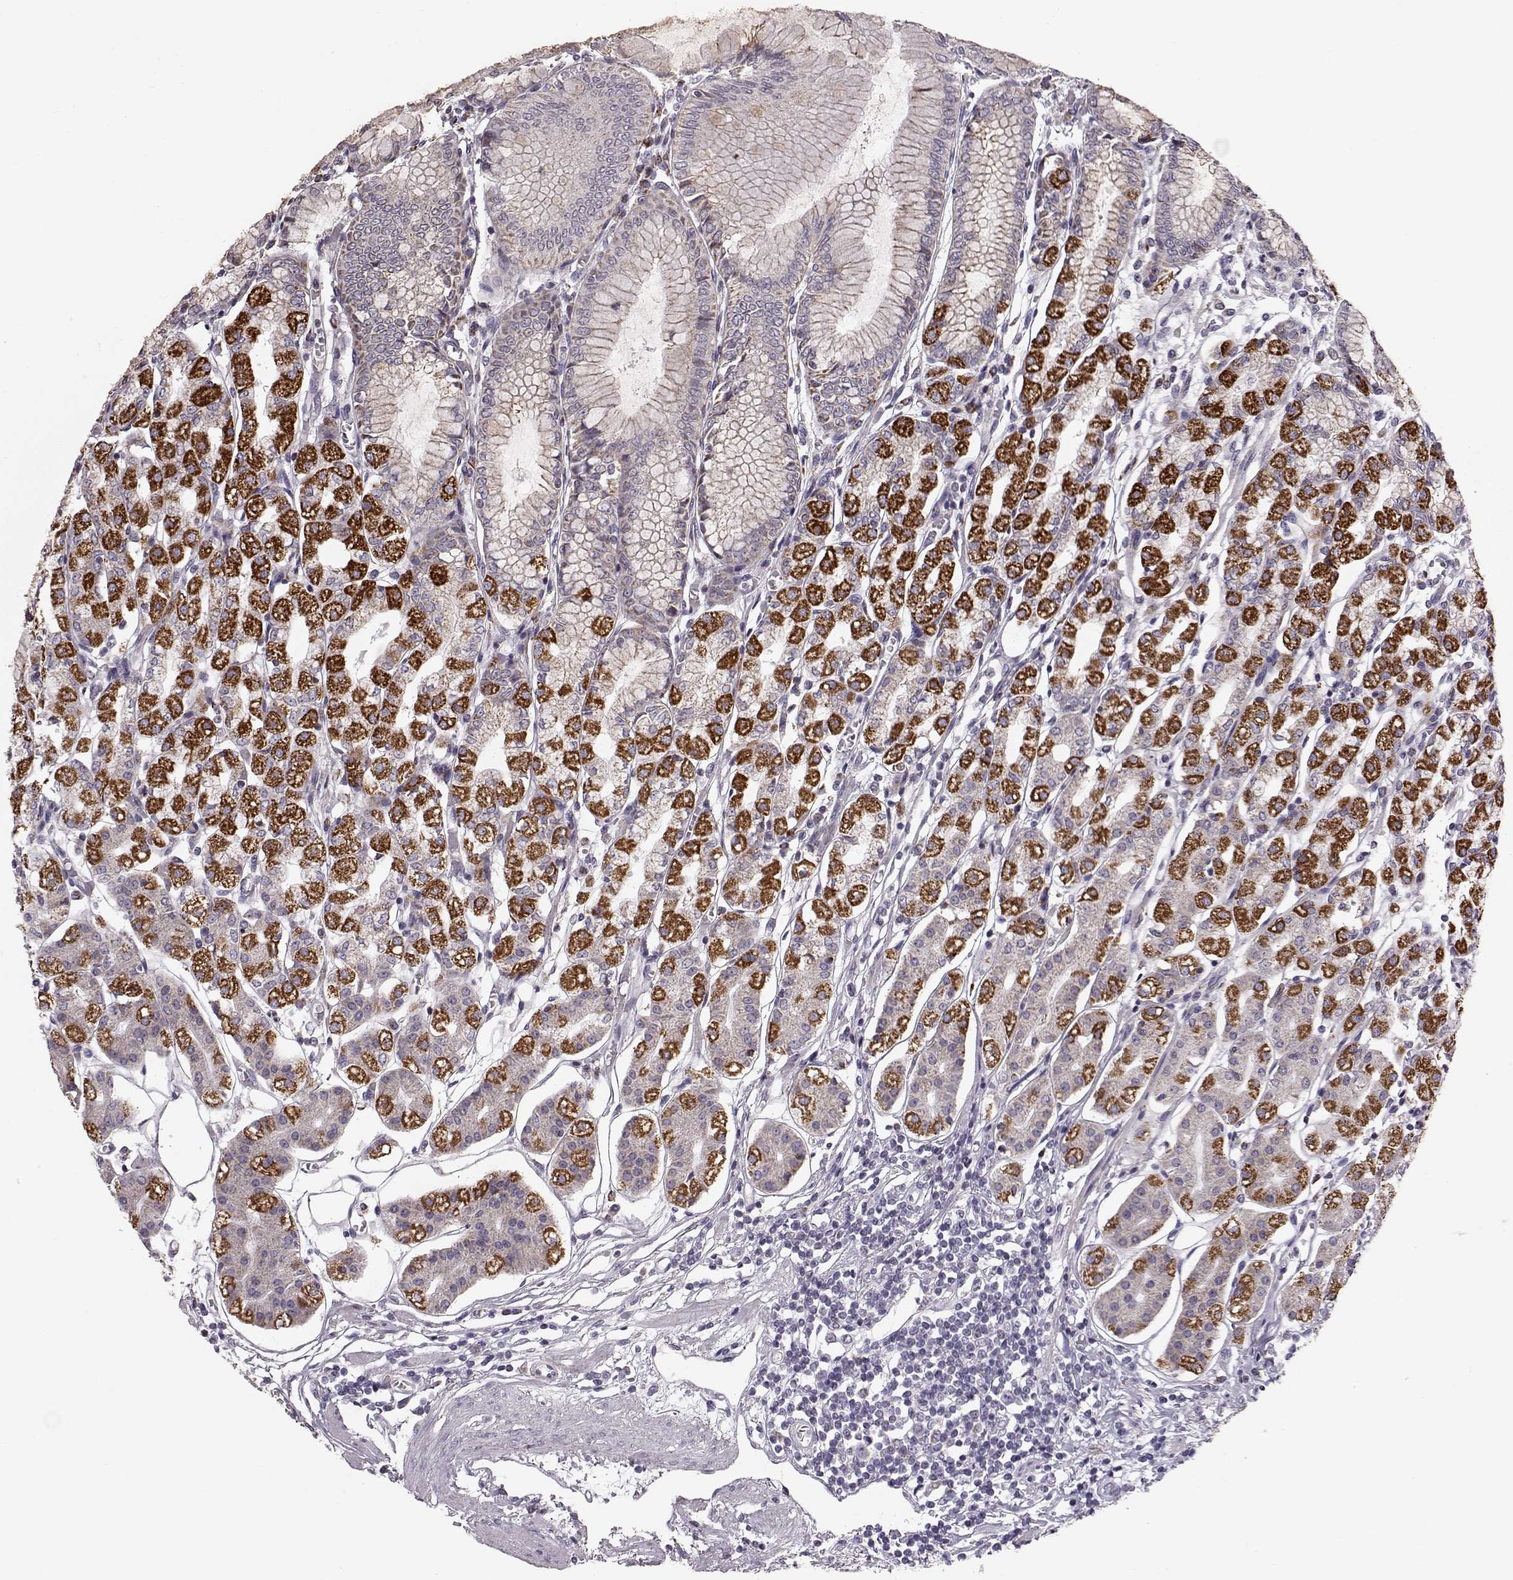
{"staining": {"intensity": "strong", "quantity": "25%-75%", "location": "cytoplasmic/membranous"}, "tissue": "stomach", "cell_type": "Glandular cells", "image_type": "normal", "snomed": [{"axis": "morphology", "description": "Normal tissue, NOS"}, {"axis": "topography", "description": "Skeletal muscle"}, {"axis": "topography", "description": "Stomach"}], "caption": "An image of human stomach stained for a protein displays strong cytoplasmic/membranous brown staining in glandular cells. Using DAB (brown) and hematoxylin (blue) stains, captured at high magnification using brightfield microscopy.", "gene": "ATP5MF", "patient": {"sex": "female", "age": 57}}